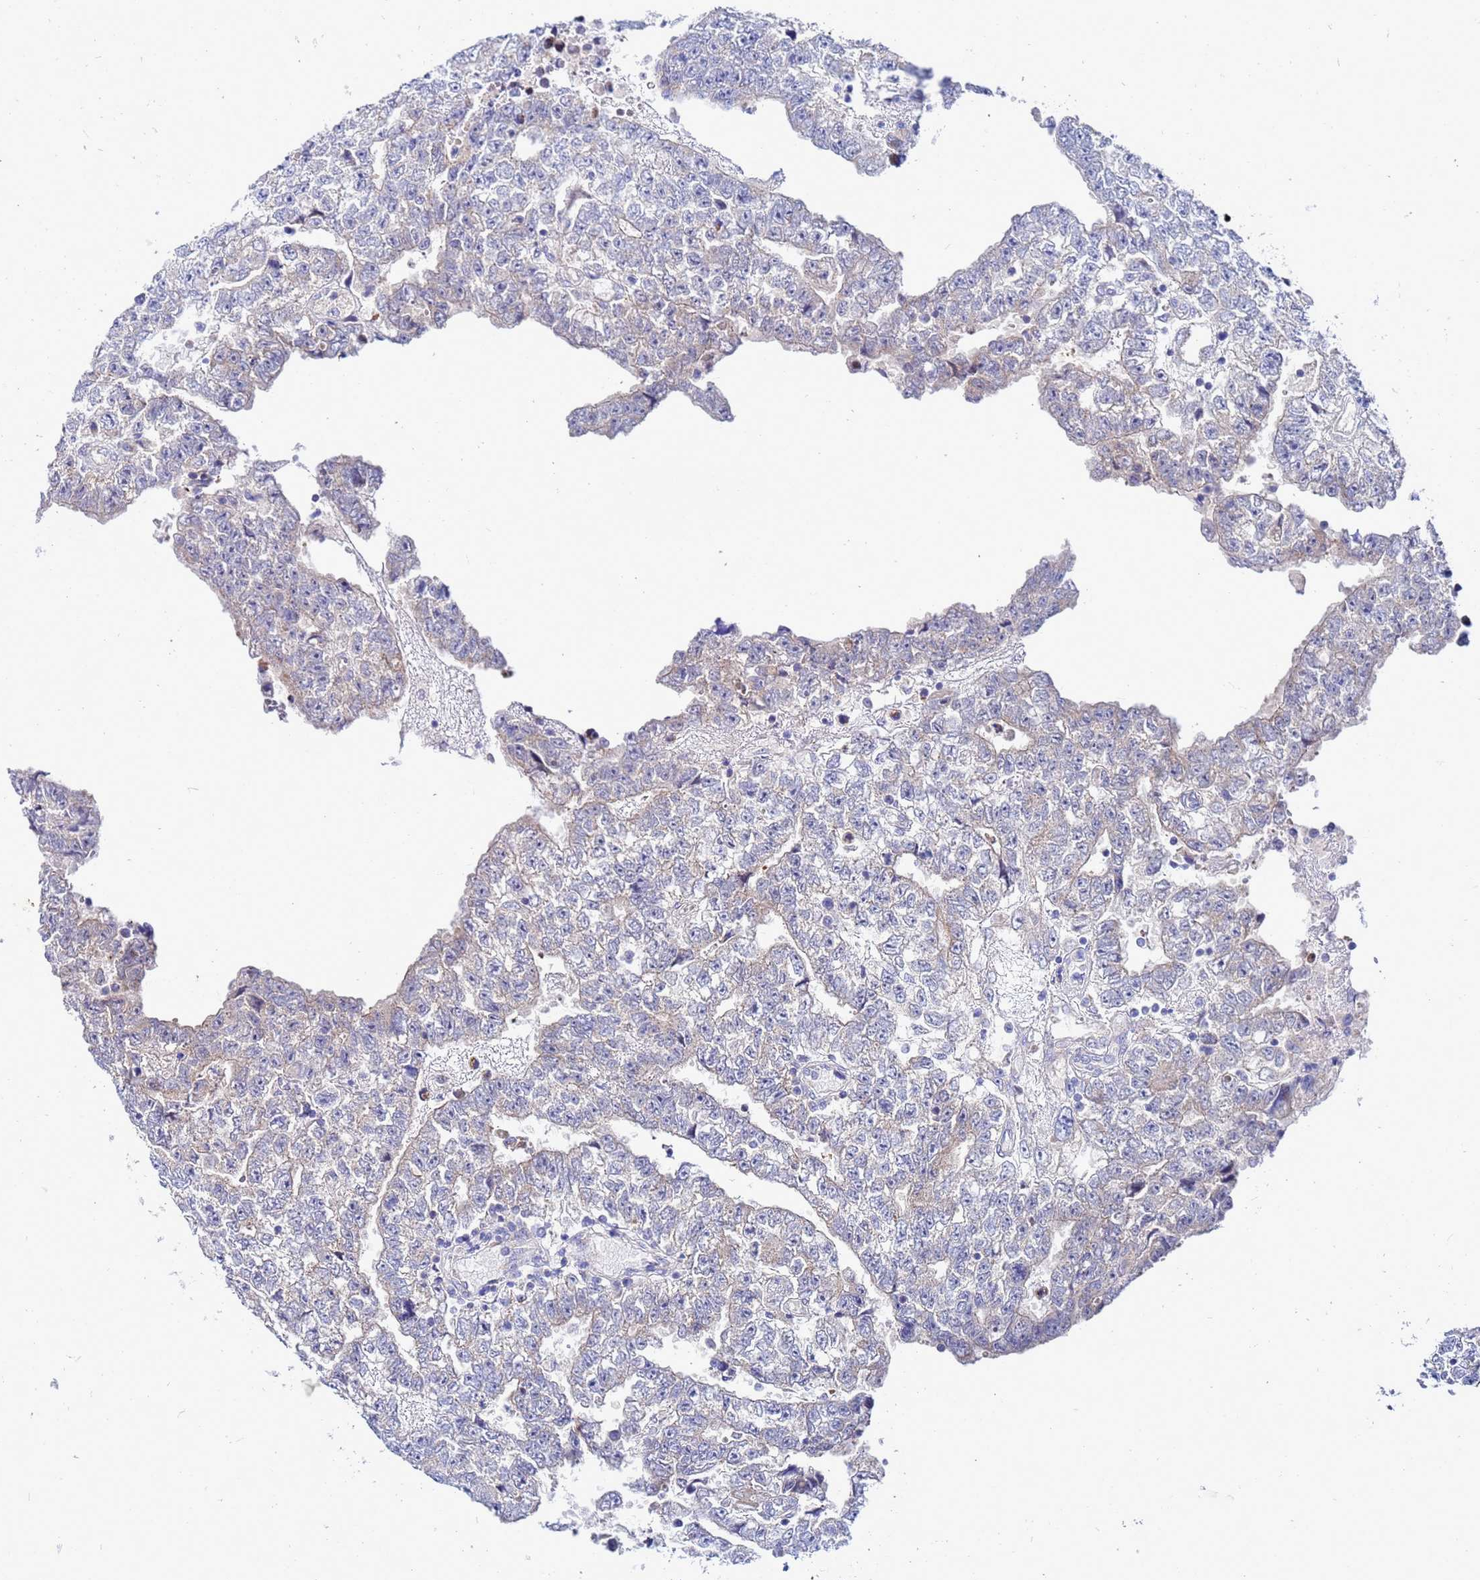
{"staining": {"intensity": "negative", "quantity": "none", "location": "none"}, "tissue": "testis cancer", "cell_type": "Tumor cells", "image_type": "cancer", "snomed": [{"axis": "morphology", "description": "Carcinoma, Embryonal, NOS"}, {"axis": "topography", "description": "Testis"}], "caption": "A high-resolution image shows IHC staining of embryonal carcinoma (testis), which displays no significant positivity in tumor cells.", "gene": "FAHD2A", "patient": {"sex": "male", "age": 25}}